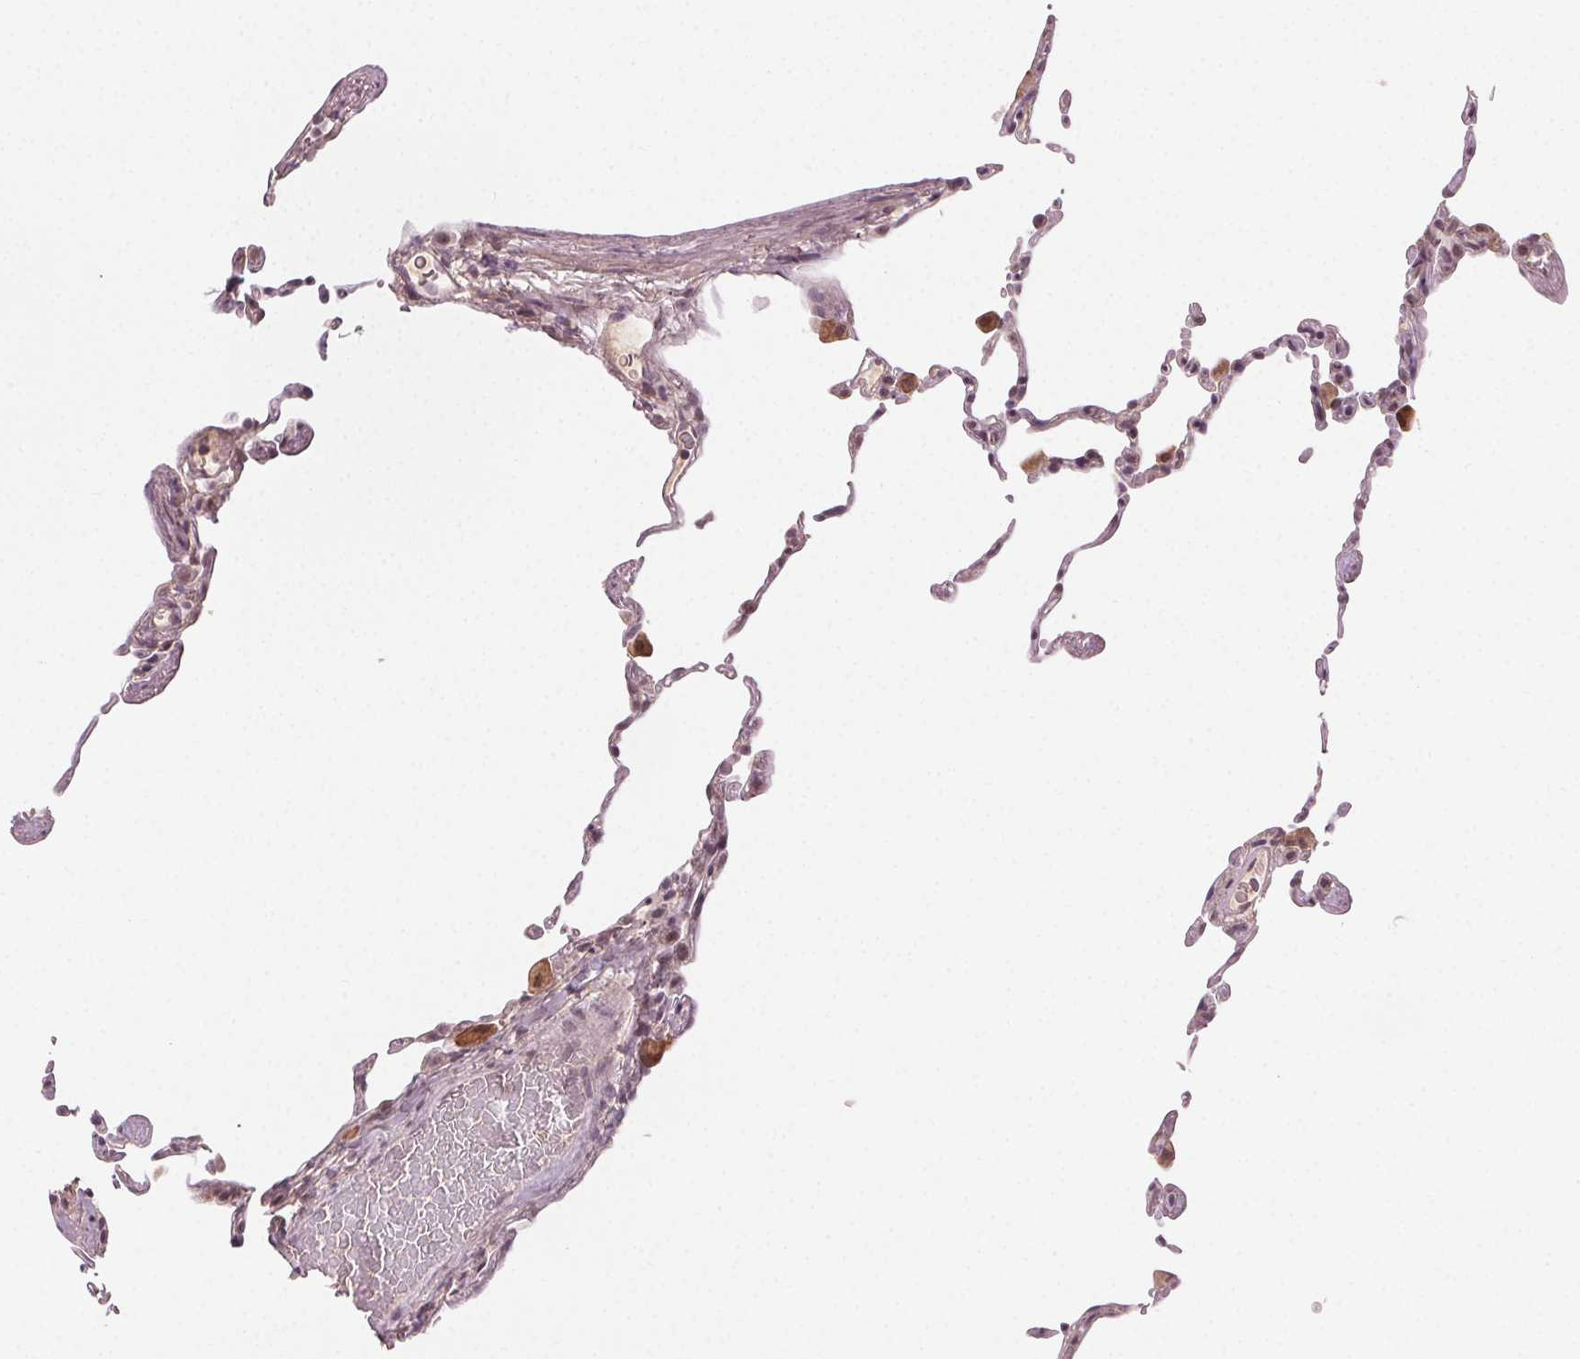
{"staining": {"intensity": "negative", "quantity": "none", "location": "none"}, "tissue": "lung", "cell_type": "Alveolar cells", "image_type": "normal", "snomed": [{"axis": "morphology", "description": "Normal tissue, NOS"}, {"axis": "topography", "description": "Lung"}], "caption": "Protein analysis of unremarkable lung demonstrates no significant positivity in alveolar cells. (DAB (3,3'-diaminobenzidine) immunohistochemistry visualized using brightfield microscopy, high magnification).", "gene": "TUB", "patient": {"sex": "female", "age": 57}}